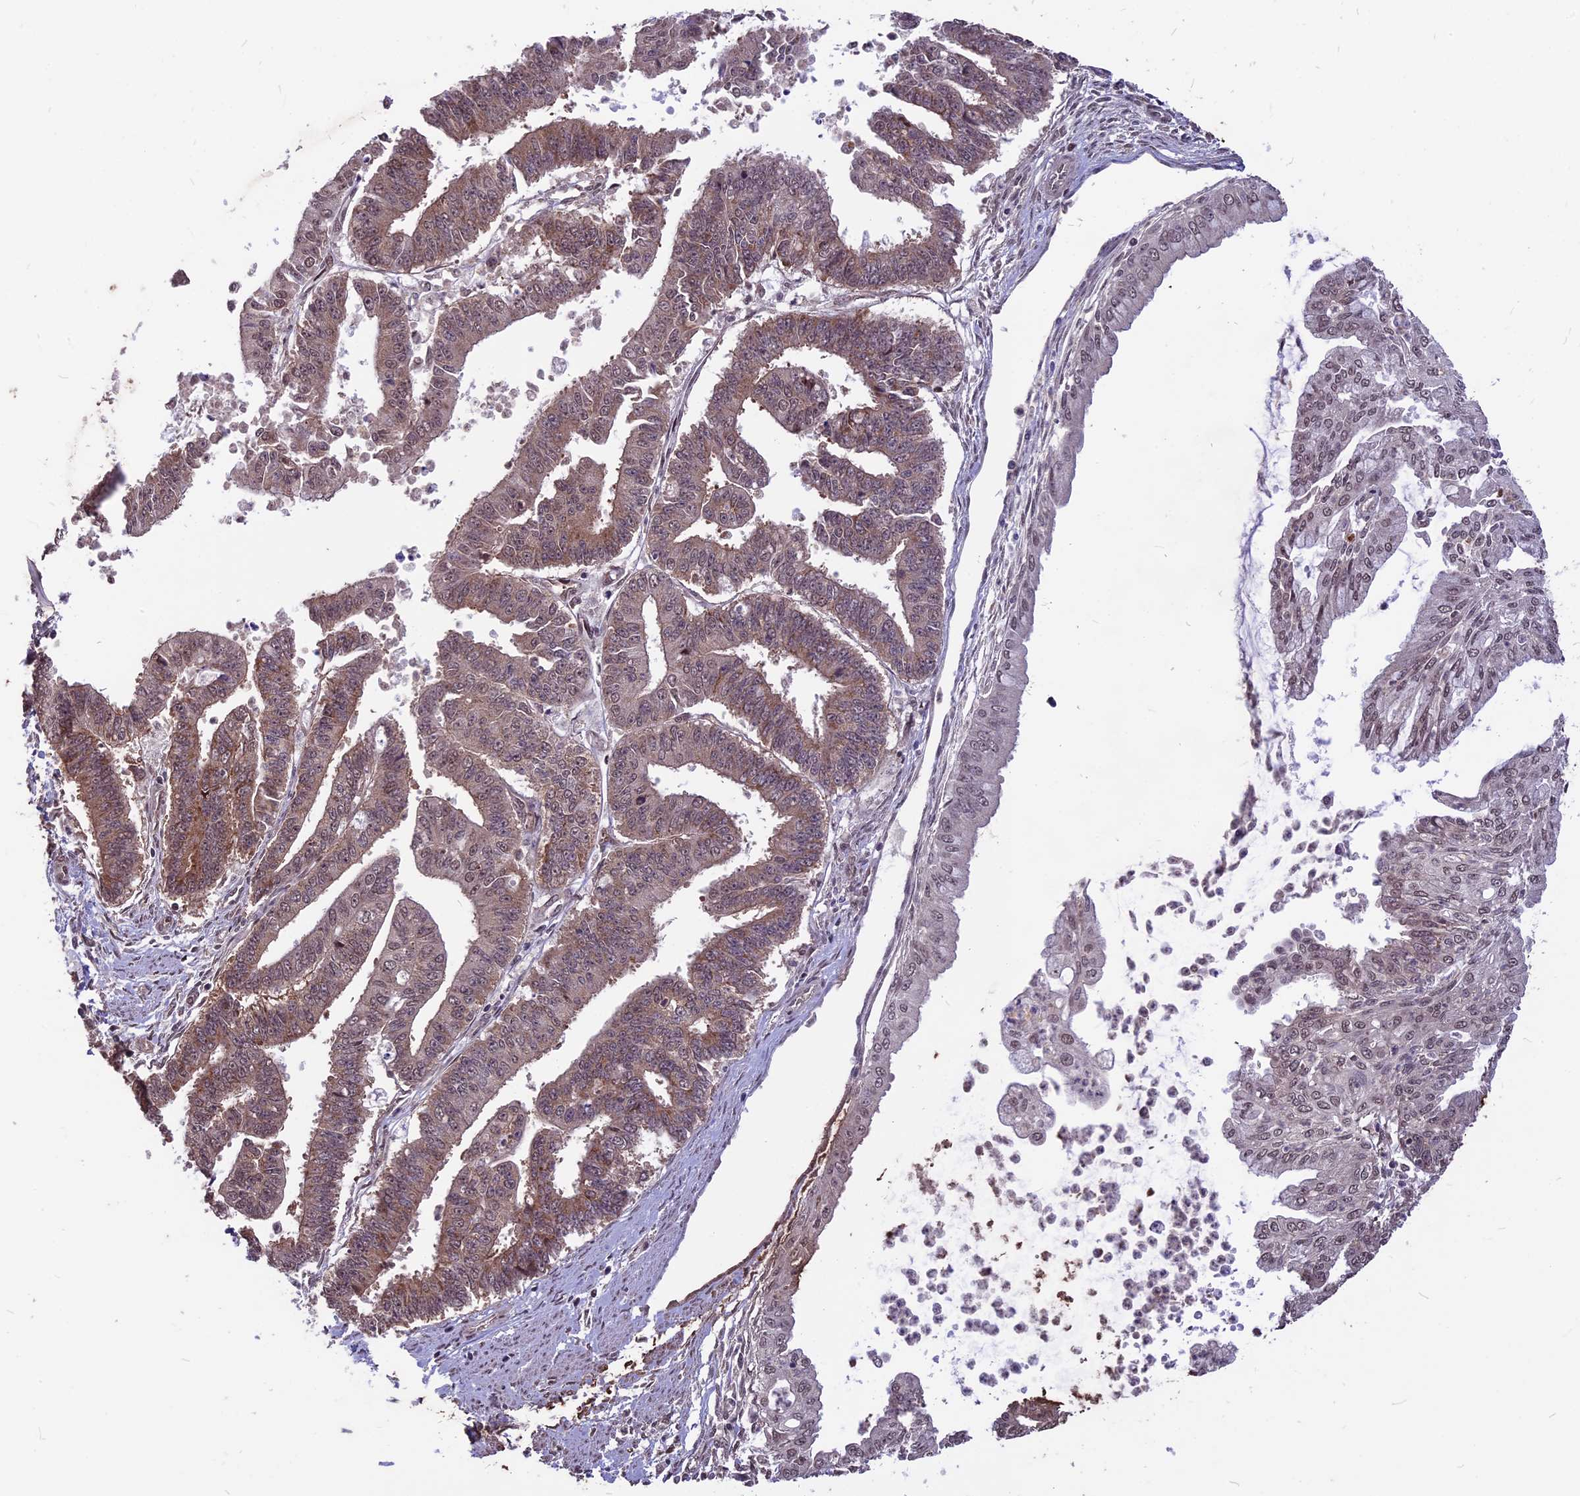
{"staining": {"intensity": "weak", "quantity": "25%-75%", "location": "cytoplasmic/membranous,nuclear"}, "tissue": "endometrial cancer", "cell_type": "Tumor cells", "image_type": "cancer", "snomed": [{"axis": "morphology", "description": "Adenocarcinoma, NOS"}, {"axis": "topography", "description": "Endometrium"}], "caption": "Human adenocarcinoma (endometrial) stained with a brown dye displays weak cytoplasmic/membranous and nuclear positive positivity in about 25%-75% of tumor cells.", "gene": "ZNF598", "patient": {"sex": "female", "age": 73}}